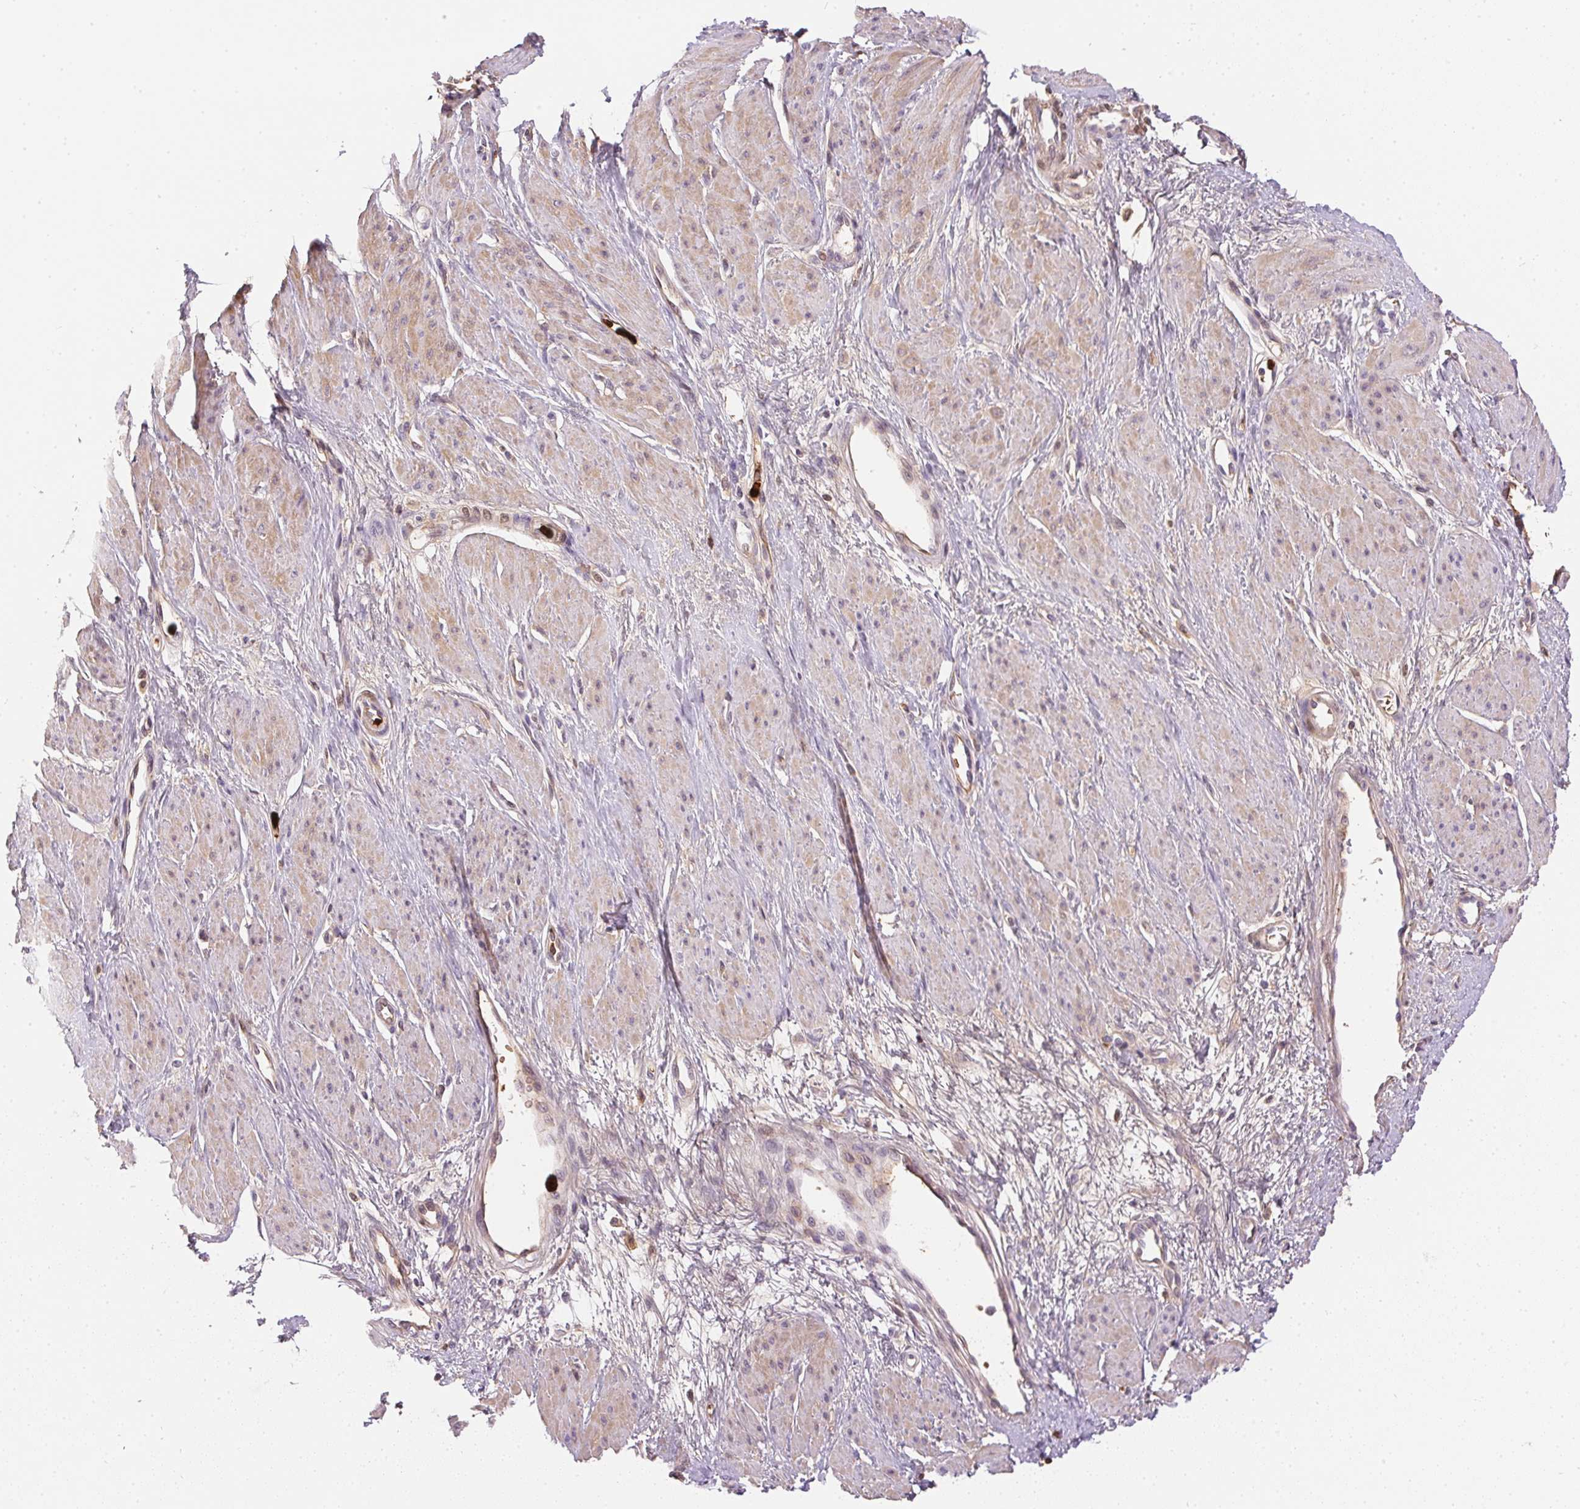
{"staining": {"intensity": "weak", "quantity": "<25%", "location": "cytoplasmic/membranous"}, "tissue": "smooth muscle", "cell_type": "Smooth muscle cells", "image_type": "normal", "snomed": [{"axis": "morphology", "description": "Normal tissue, NOS"}, {"axis": "topography", "description": "Smooth muscle"}, {"axis": "topography", "description": "Uterus"}], "caption": "Immunohistochemistry (IHC) histopathology image of unremarkable human smooth muscle stained for a protein (brown), which reveals no staining in smooth muscle cells.", "gene": "ORM1", "patient": {"sex": "female", "age": 39}}